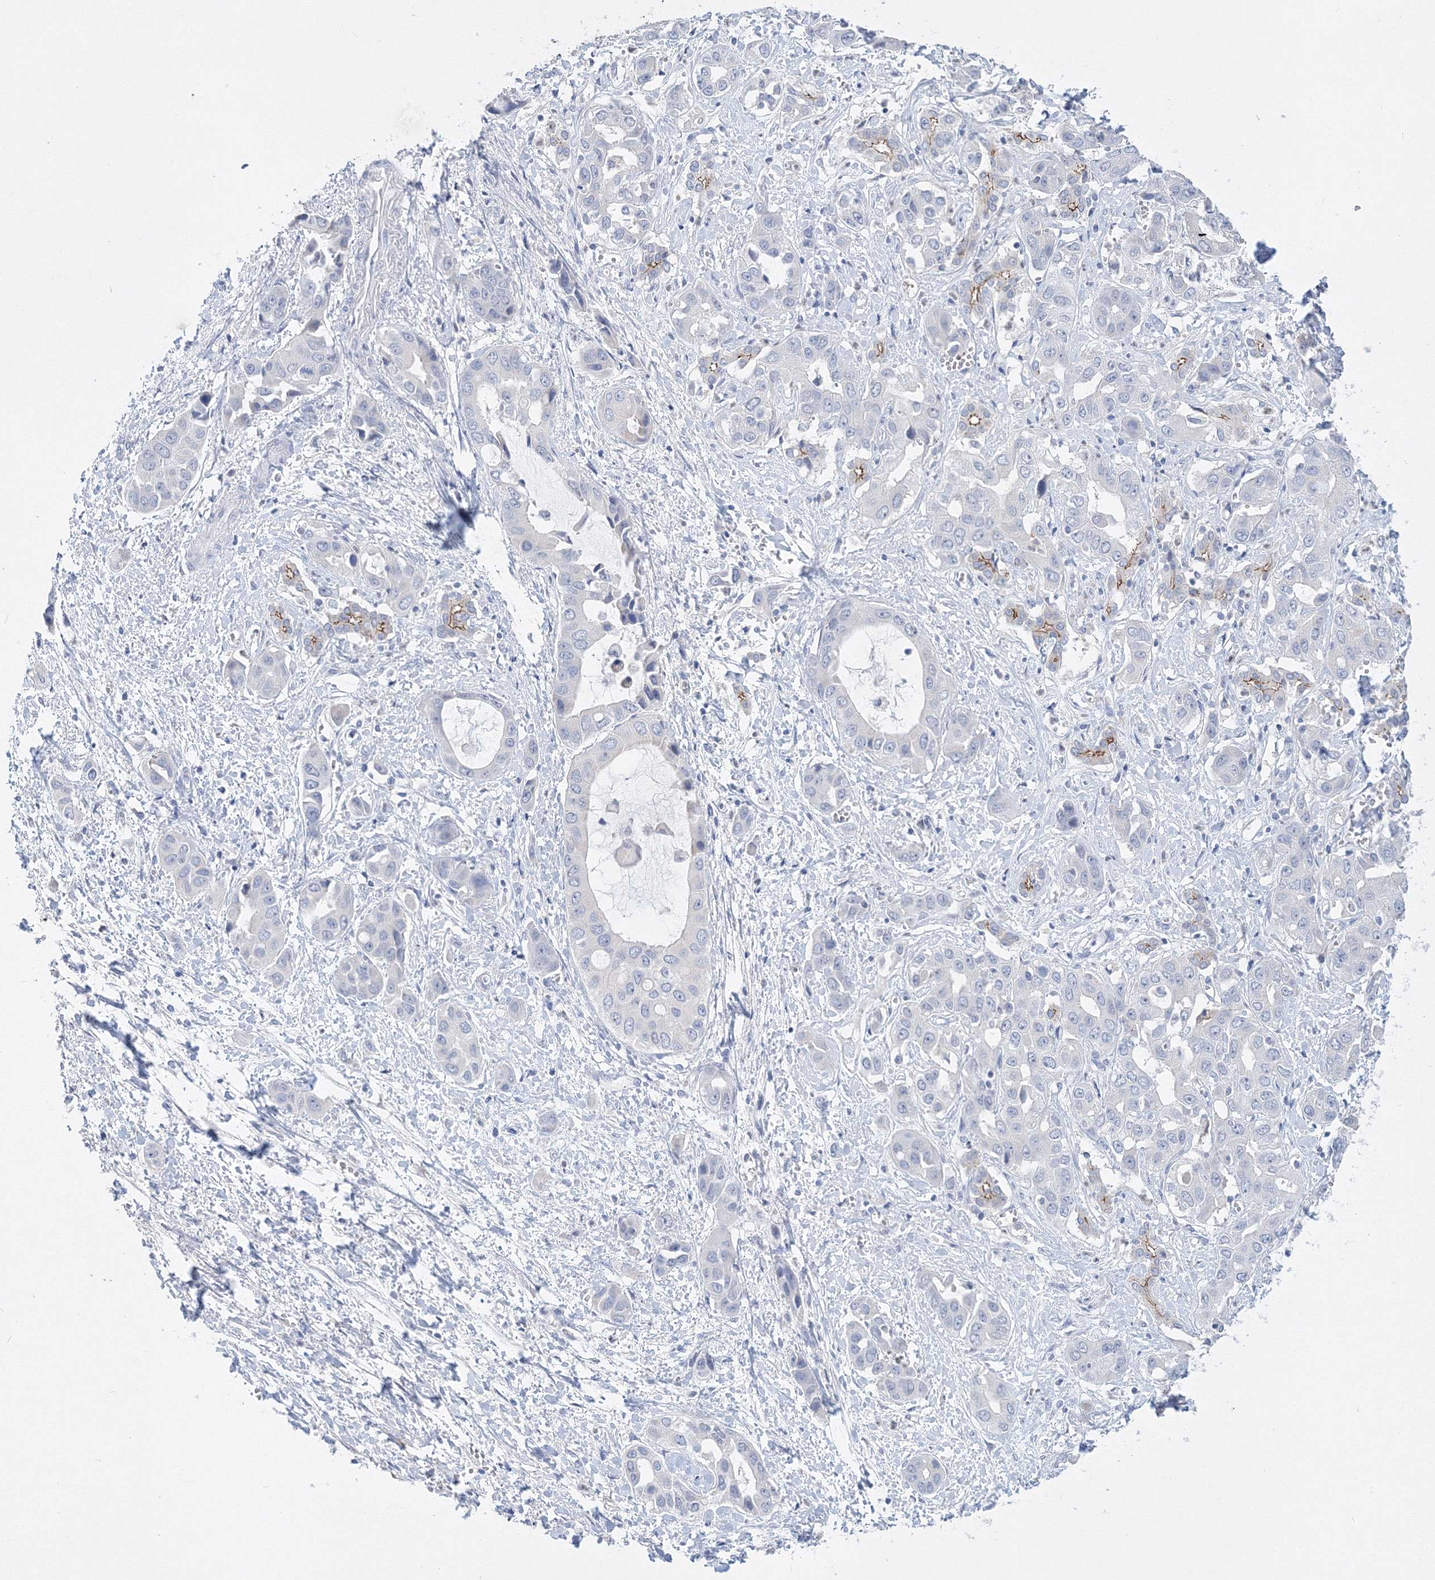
{"staining": {"intensity": "negative", "quantity": "none", "location": "none"}, "tissue": "liver cancer", "cell_type": "Tumor cells", "image_type": "cancer", "snomed": [{"axis": "morphology", "description": "Cholangiocarcinoma"}, {"axis": "topography", "description": "Liver"}], "caption": "Immunohistochemistry (IHC) of cholangiocarcinoma (liver) demonstrates no staining in tumor cells.", "gene": "AASDH", "patient": {"sex": "female", "age": 52}}